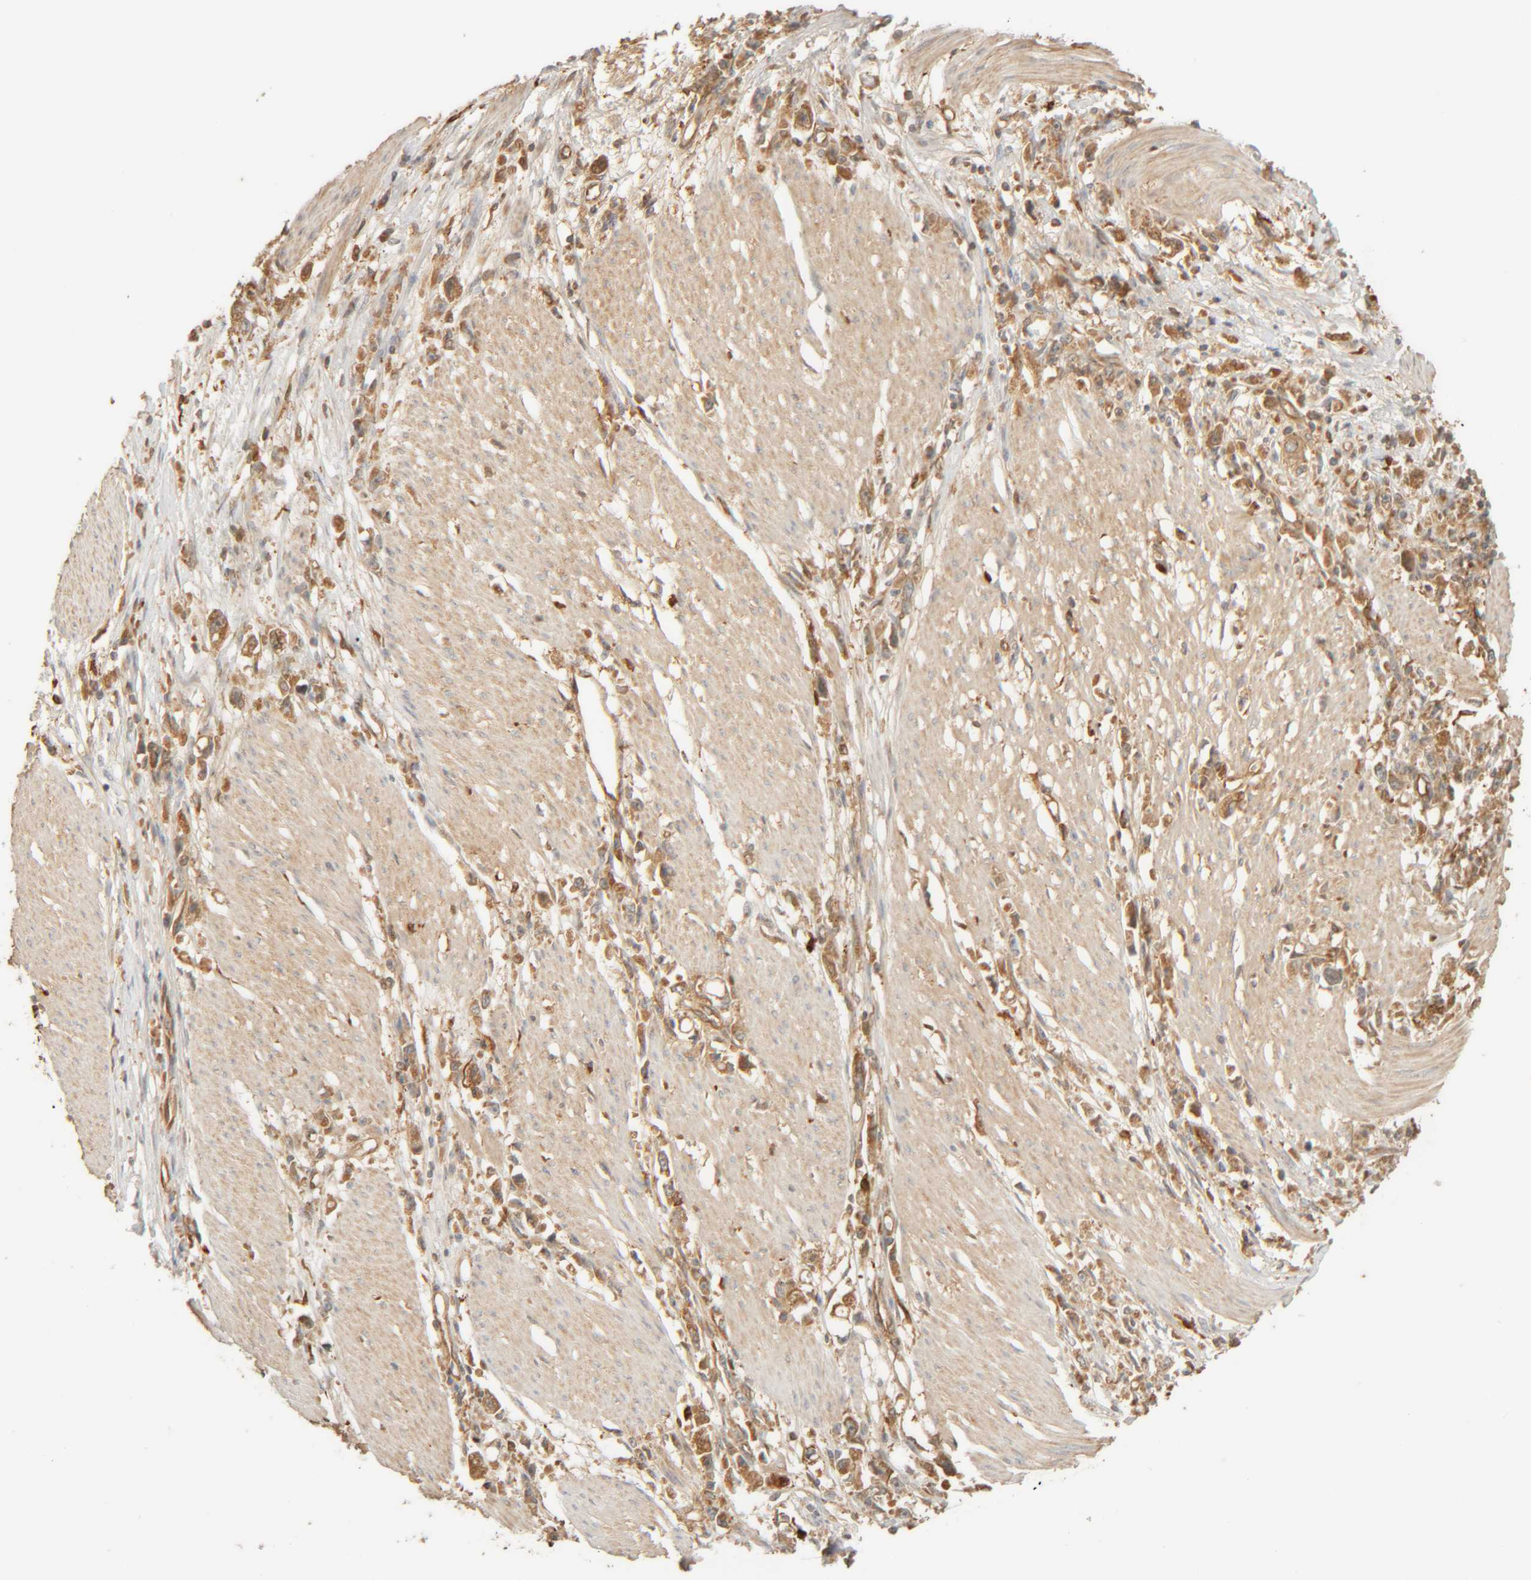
{"staining": {"intensity": "moderate", "quantity": ">75%", "location": "cytoplasmic/membranous"}, "tissue": "stomach cancer", "cell_type": "Tumor cells", "image_type": "cancer", "snomed": [{"axis": "morphology", "description": "Adenocarcinoma, NOS"}, {"axis": "topography", "description": "Stomach"}], "caption": "The micrograph displays immunohistochemical staining of stomach adenocarcinoma. There is moderate cytoplasmic/membranous expression is identified in about >75% of tumor cells.", "gene": "TMEM192", "patient": {"sex": "female", "age": 59}}